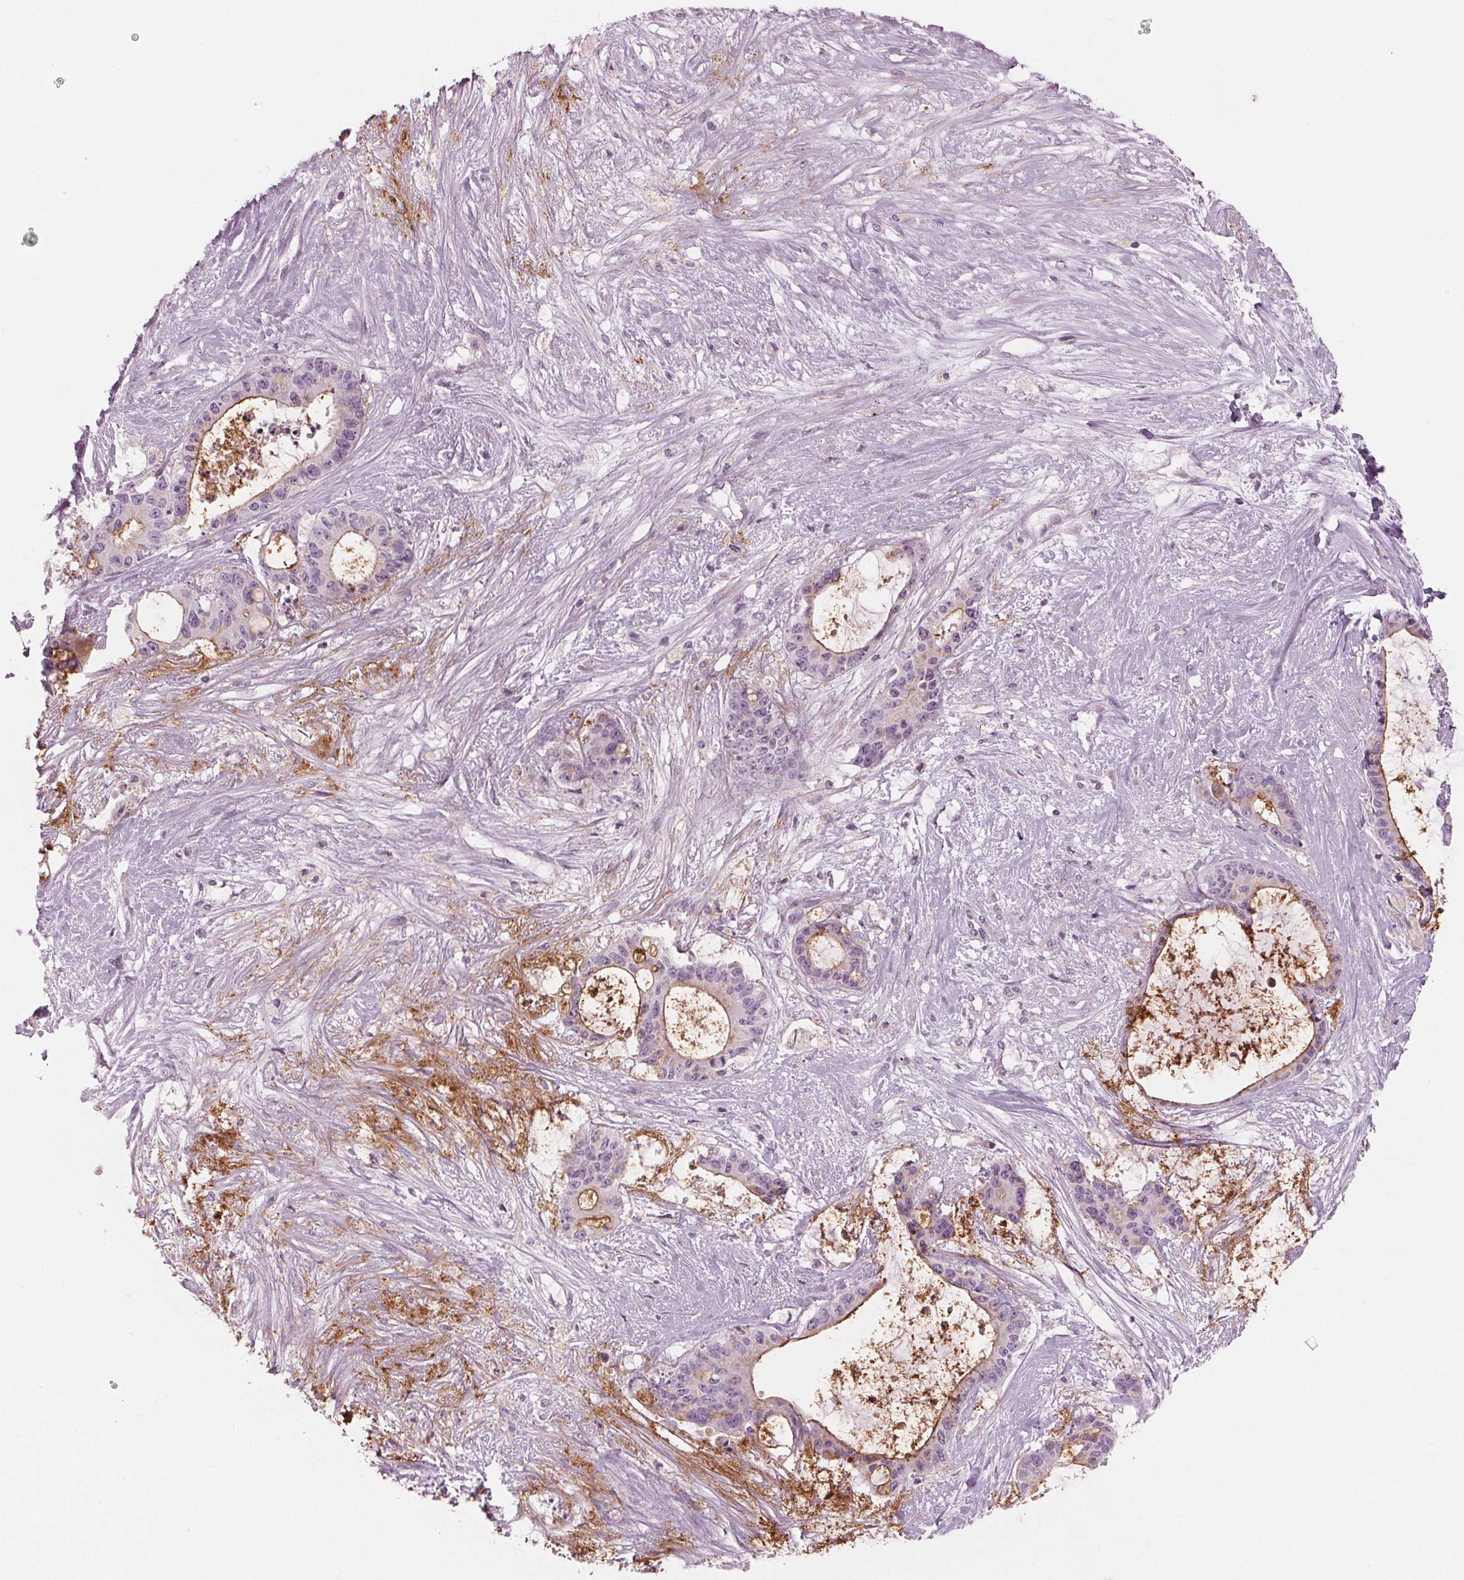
{"staining": {"intensity": "moderate", "quantity": "<25%", "location": "cytoplasmic/membranous"}, "tissue": "liver cancer", "cell_type": "Tumor cells", "image_type": "cancer", "snomed": [{"axis": "morphology", "description": "Normal tissue, NOS"}, {"axis": "morphology", "description": "Cholangiocarcinoma"}, {"axis": "topography", "description": "Liver"}, {"axis": "topography", "description": "Peripheral nerve tissue"}], "caption": "The micrograph displays a brown stain indicating the presence of a protein in the cytoplasmic/membranous of tumor cells in liver cancer (cholangiocarcinoma).", "gene": "PRAP1", "patient": {"sex": "female", "age": 73}}